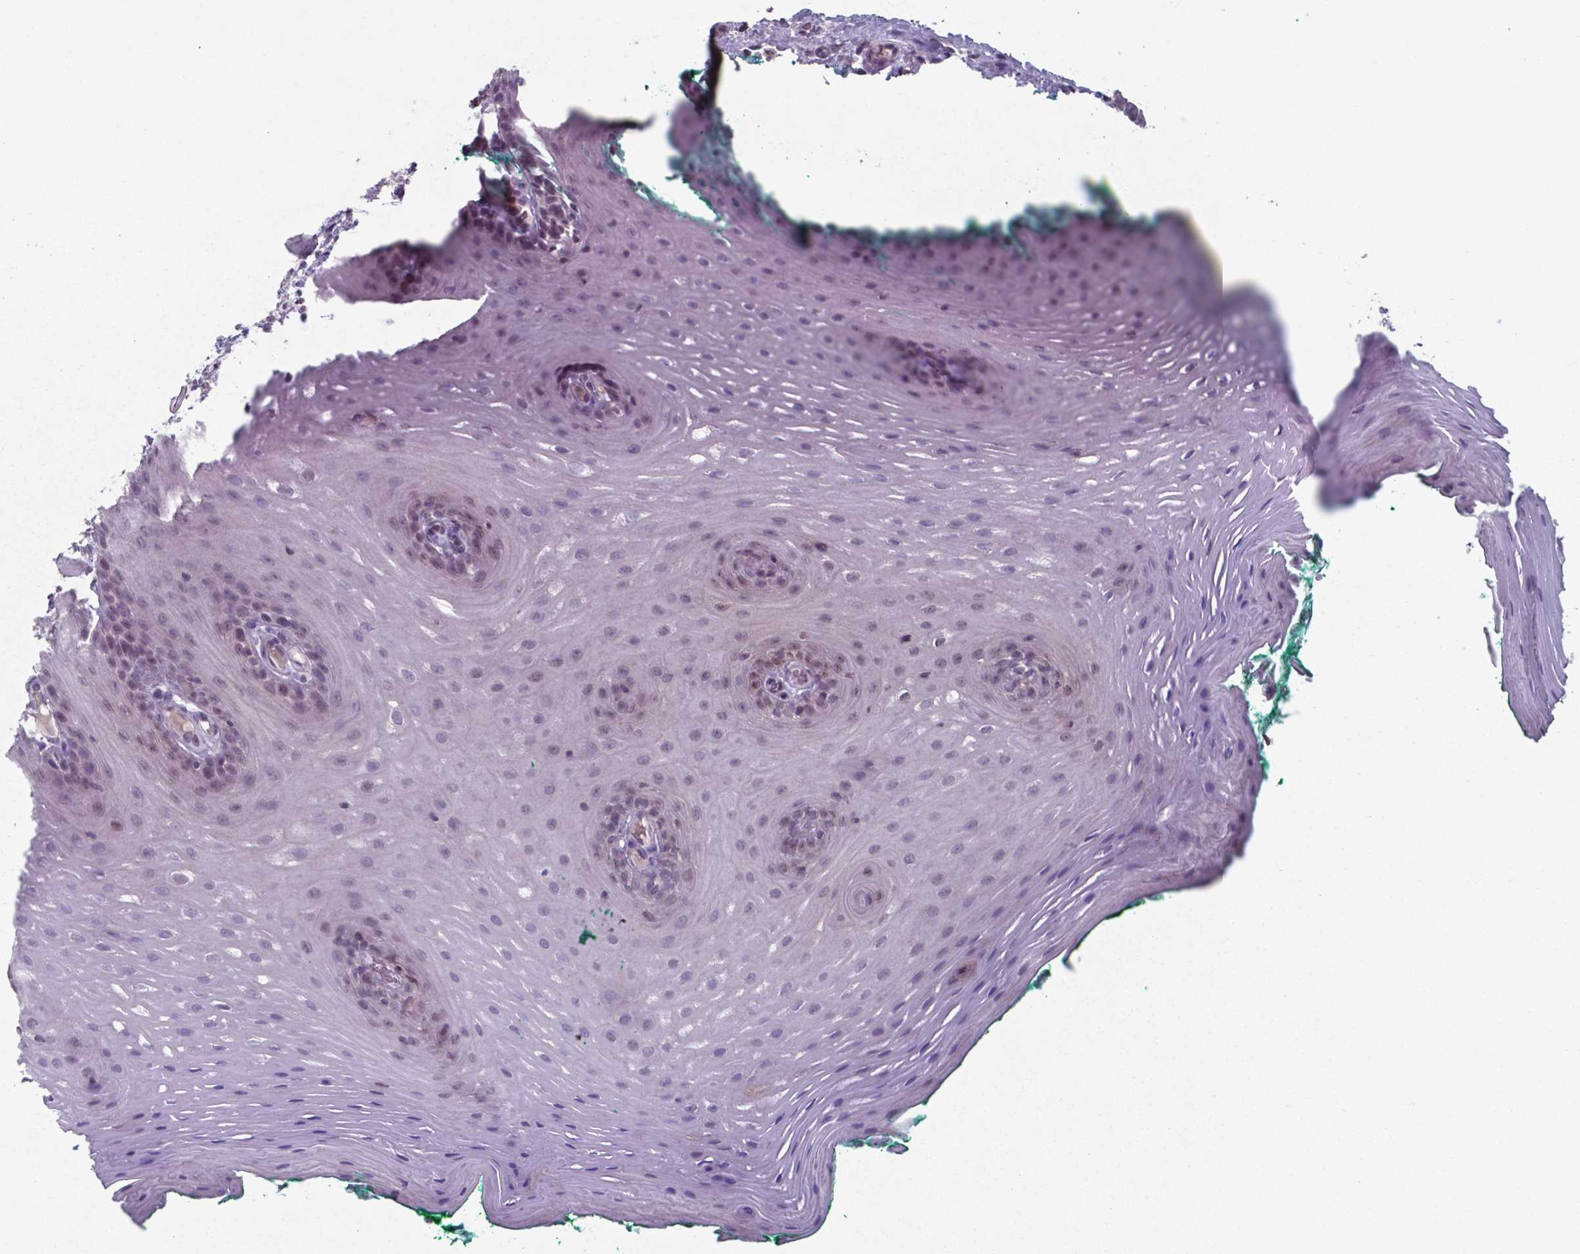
{"staining": {"intensity": "moderate", "quantity": "<25%", "location": "nuclear"}, "tissue": "oral mucosa", "cell_type": "Squamous epithelial cells", "image_type": "normal", "snomed": [{"axis": "morphology", "description": "Normal tissue, NOS"}, {"axis": "morphology", "description": "Squamous cell carcinoma, NOS"}, {"axis": "topography", "description": "Oral tissue"}, {"axis": "topography", "description": "Head-Neck"}], "caption": "Approximately <25% of squamous epithelial cells in normal human oral mucosa demonstrate moderate nuclear protein positivity as visualized by brown immunohistochemical staining.", "gene": "TDP2", "patient": {"sex": "male", "age": 78}}